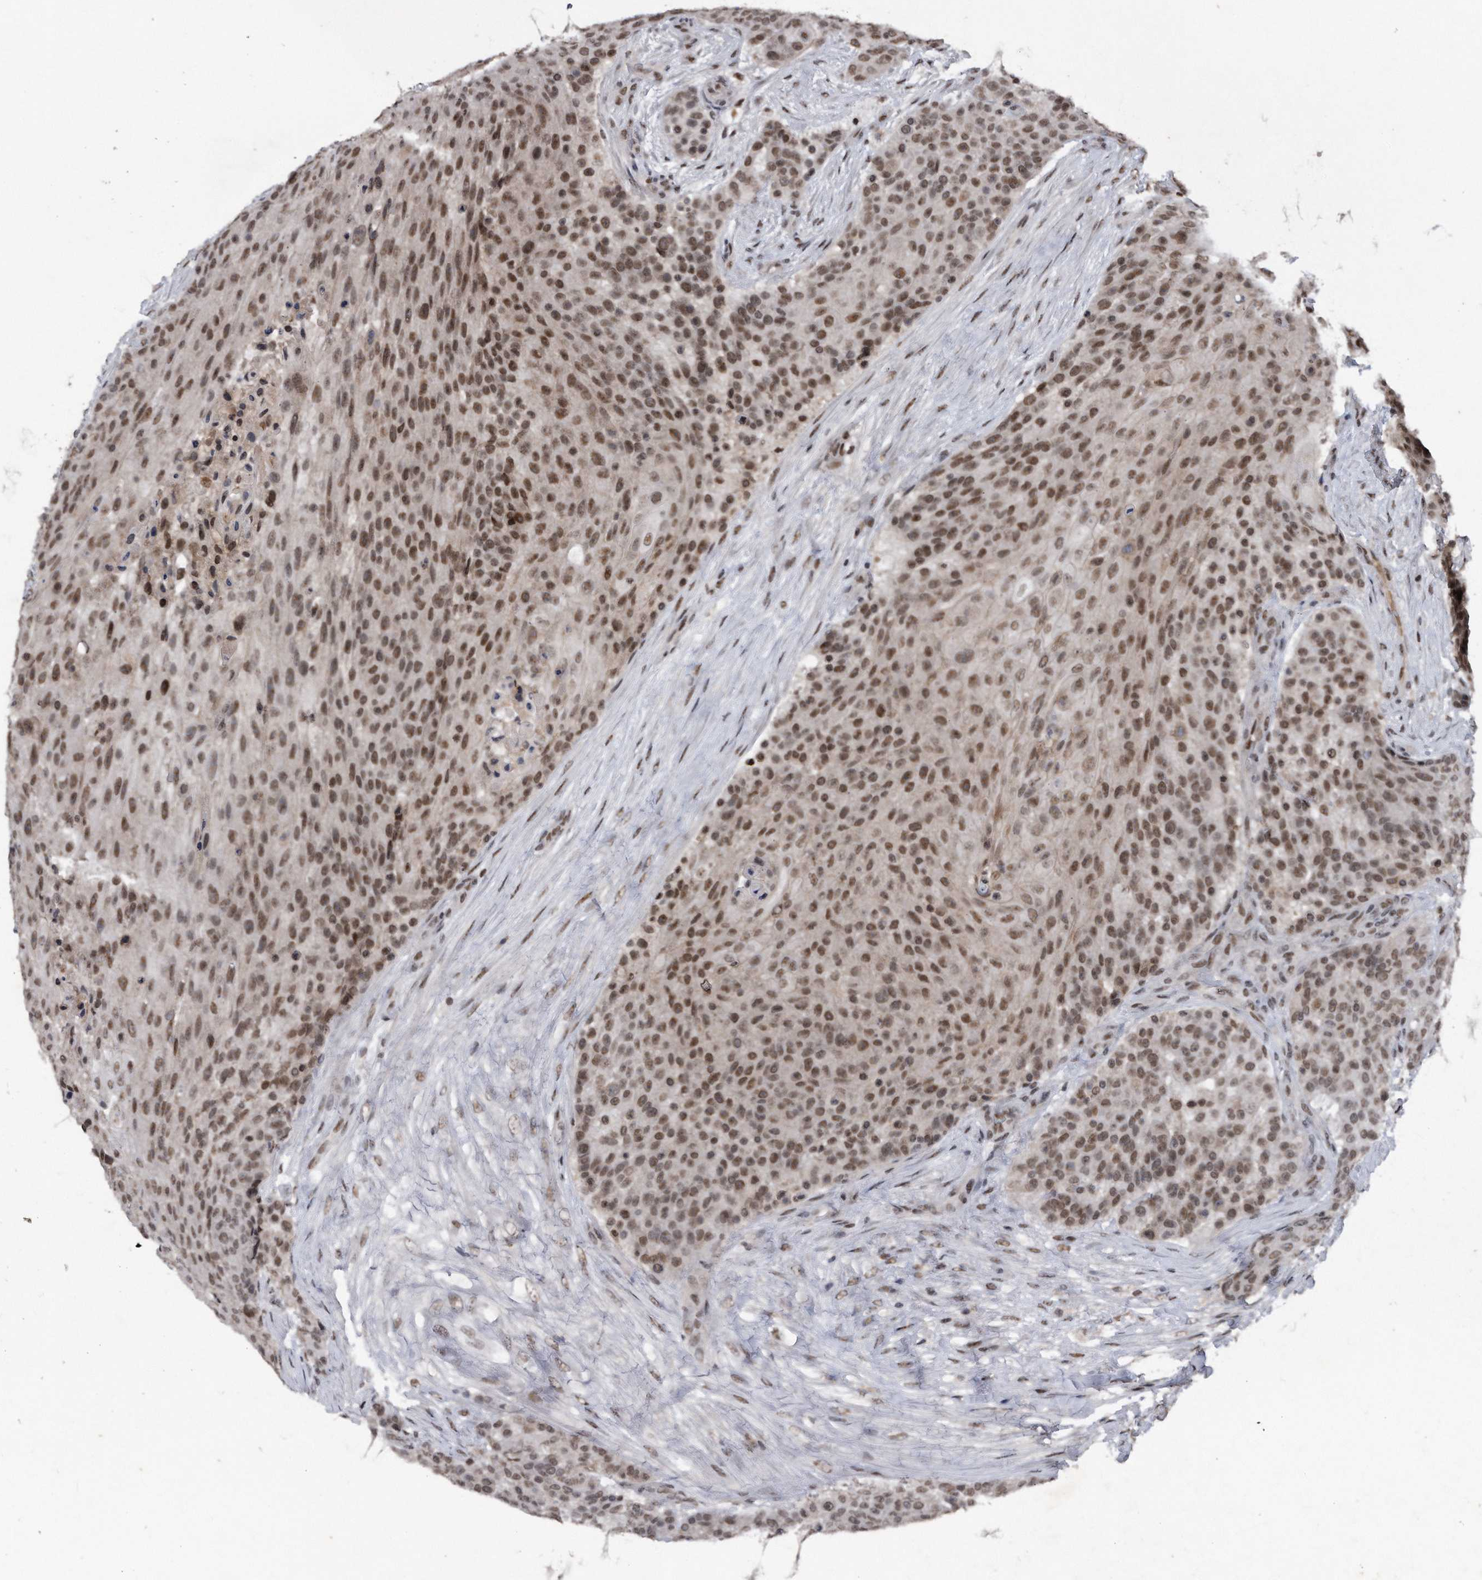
{"staining": {"intensity": "moderate", "quantity": ">75%", "location": "nuclear"}, "tissue": "urothelial cancer", "cell_type": "Tumor cells", "image_type": "cancer", "snomed": [{"axis": "morphology", "description": "Urothelial carcinoma, High grade"}, {"axis": "topography", "description": "Urinary bladder"}], "caption": "Urothelial cancer stained for a protein reveals moderate nuclear positivity in tumor cells.", "gene": "VIRMA", "patient": {"sex": "female", "age": 63}}